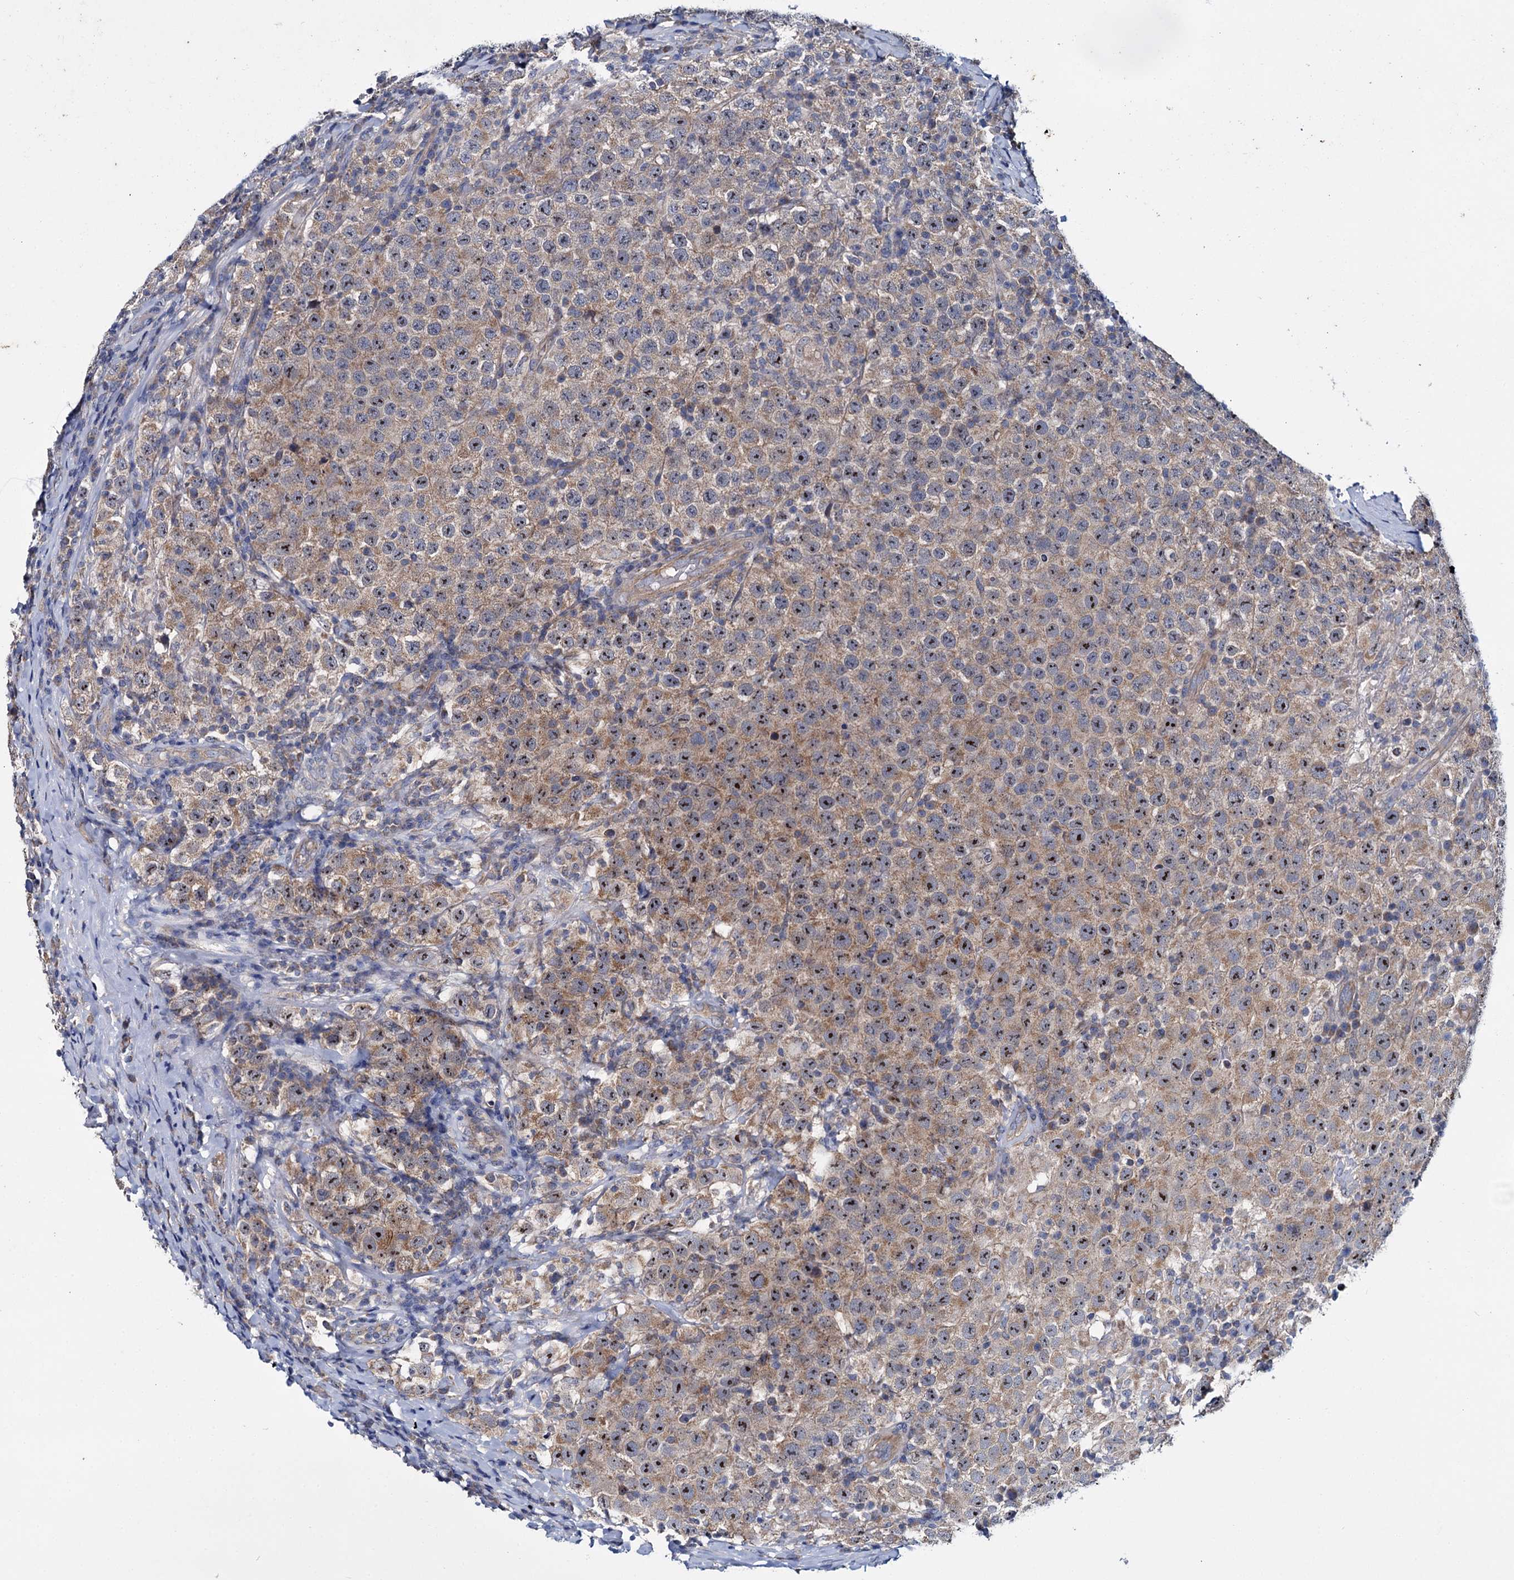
{"staining": {"intensity": "moderate", "quantity": ">75%", "location": "cytoplasmic/membranous,nuclear"}, "tissue": "testis cancer", "cell_type": "Tumor cells", "image_type": "cancer", "snomed": [{"axis": "morphology", "description": "Normal tissue, NOS"}, {"axis": "morphology", "description": "Urothelial carcinoma, High grade"}, {"axis": "morphology", "description": "Seminoma, NOS"}, {"axis": "morphology", "description": "Carcinoma, Embryonal, NOS"}, {"axis": "topography", "description": "Urinary bladder"}, {"axis": "topography", "description": "Testis"}], "caption": "Human testis urothelial carcinoma (high-grade) stained with a protein marker shows moderate staining in tumor cells.", "gene": "CEP295", "patient": {"sex": "male", "age": 41}}